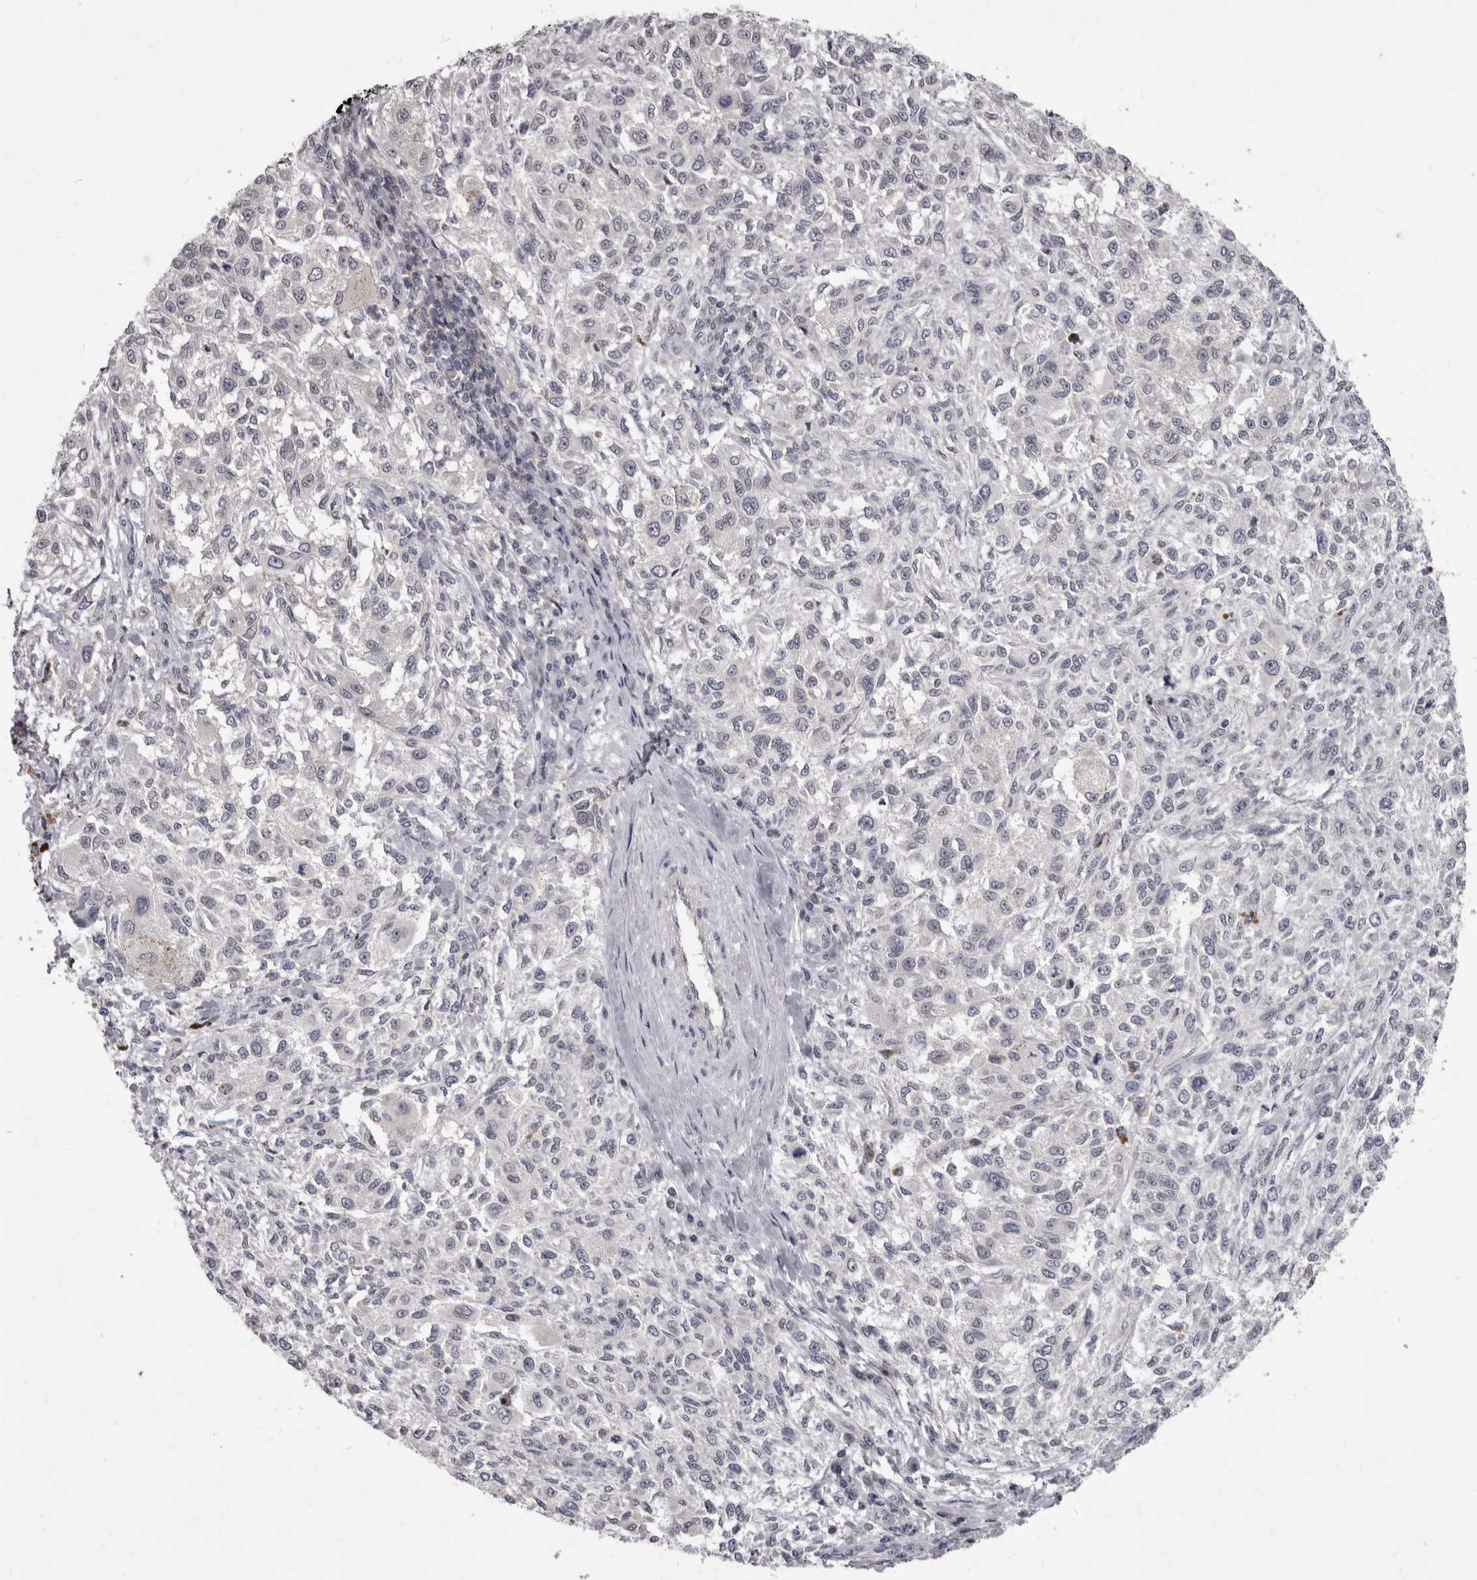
{"staining": {"intensity": "negative", "quantity": "none", "location": "none"}, "tissue": "melanoma", "cell_type": "Tumor cells", "image_type": "cancer", "snomed": [{"axis": "morphology", "description": "Necrosis, NOS"}, {"axis": "morphology", "description": "Malignant melanoma, NOS"}, {"axis": "topography", "description": "Skin"}], "caption": "IHC of human melanoma shows no staining in tumor cells.", "gene": "SULT1E1", "patient": {"sex": "female", "age": 87}}